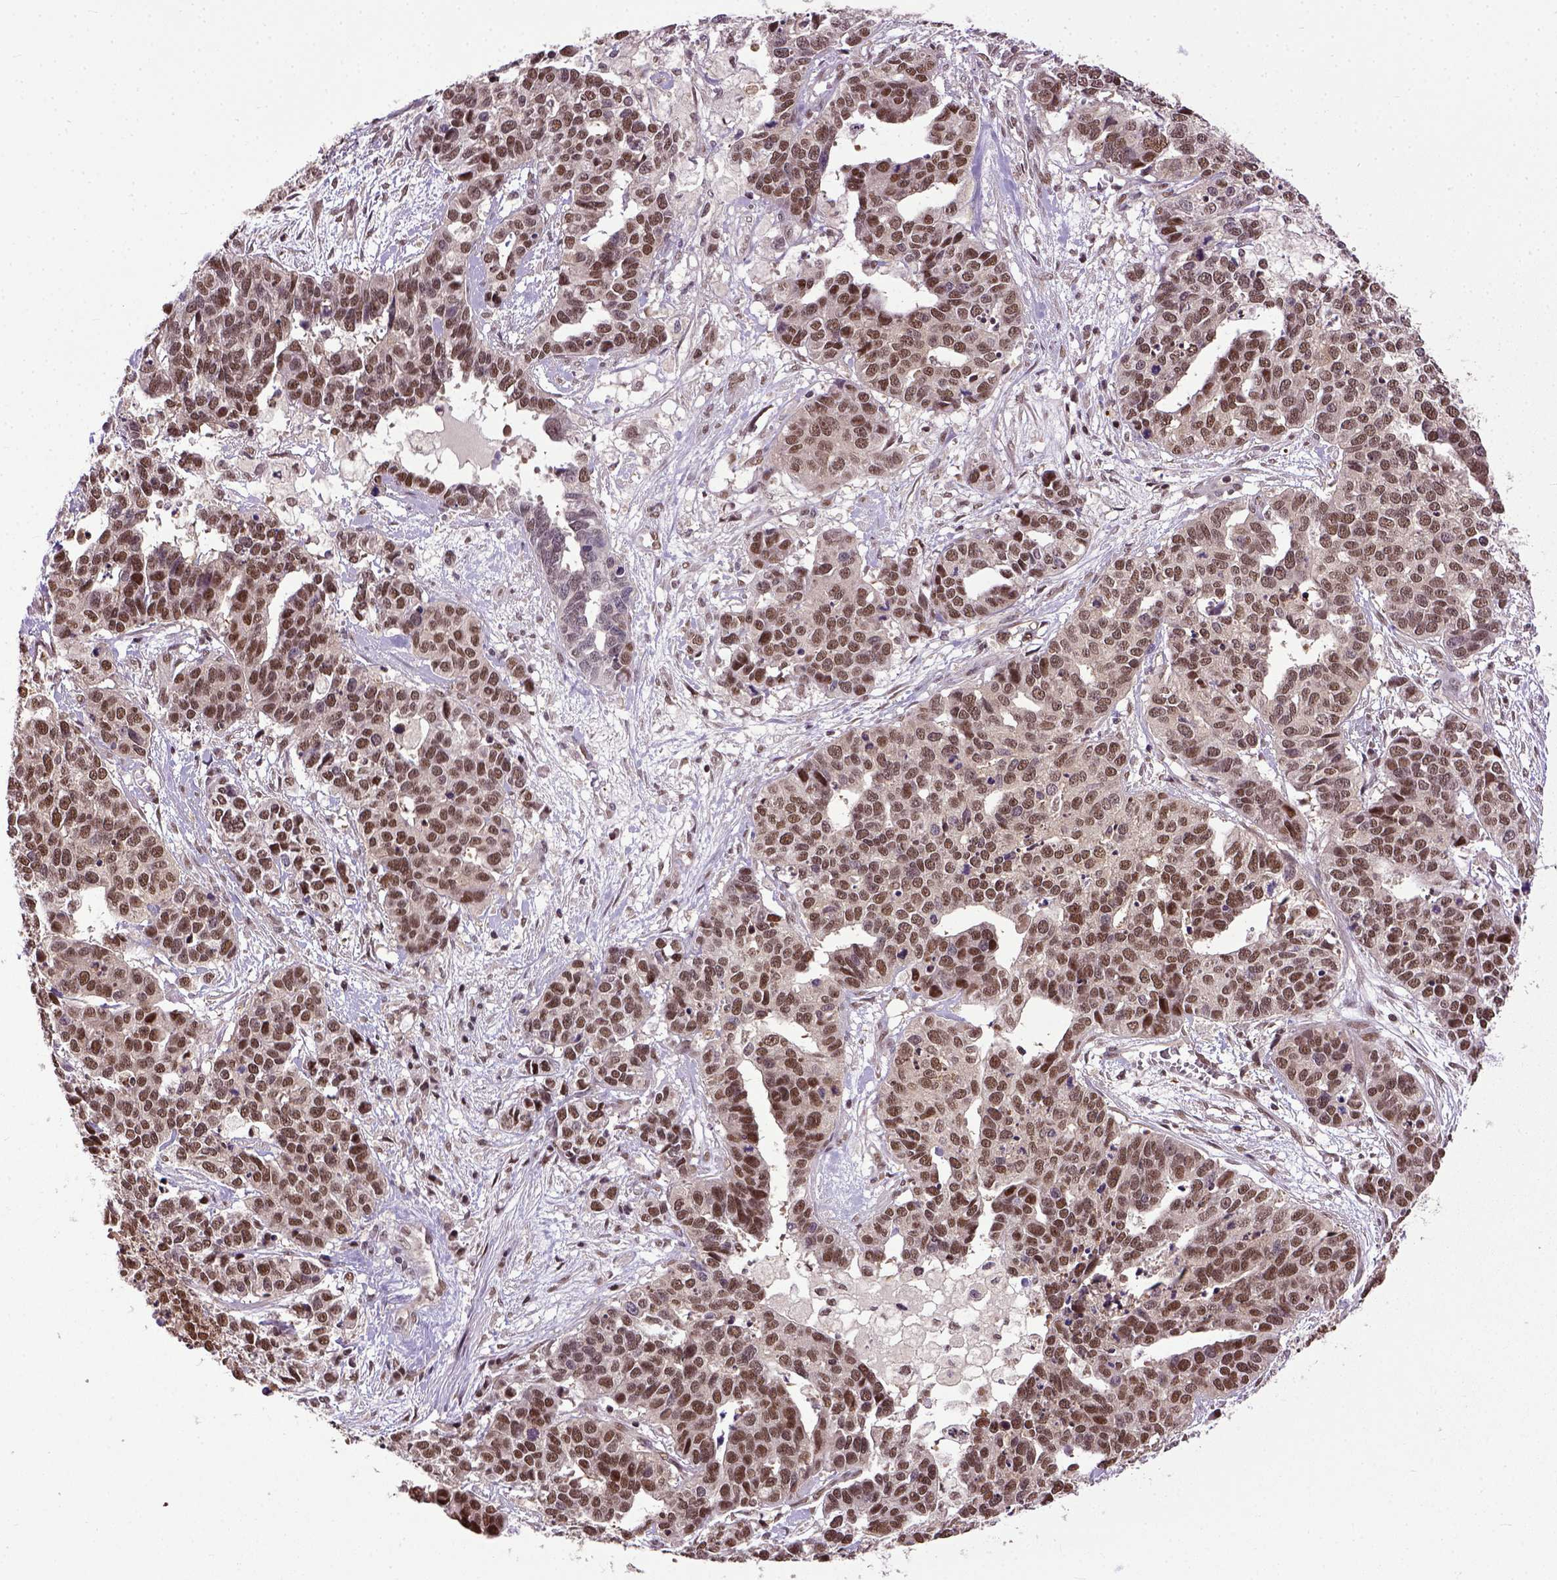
{"staining": {"intensity": "moderate", "quantity": ">75%", "location": "nuclear"}, "tissue": "ovarian cancer", "cell_type": "Tumor cells", "image_type": "cancer", "snomed": [{"axis": "morphology", "description": "Carcinoma, endometroid"}, {"axis": "topography", "description": "Ovary"}], "caption": "DAB (3,3'-diaminobenzidine) immunohistochemical staining of ovarian cancer displays moderate nuclear protein staining in approximately >75% of tumor cells.", "gene": "UBA3", "patient": {"sex": "female", "age": 65}}